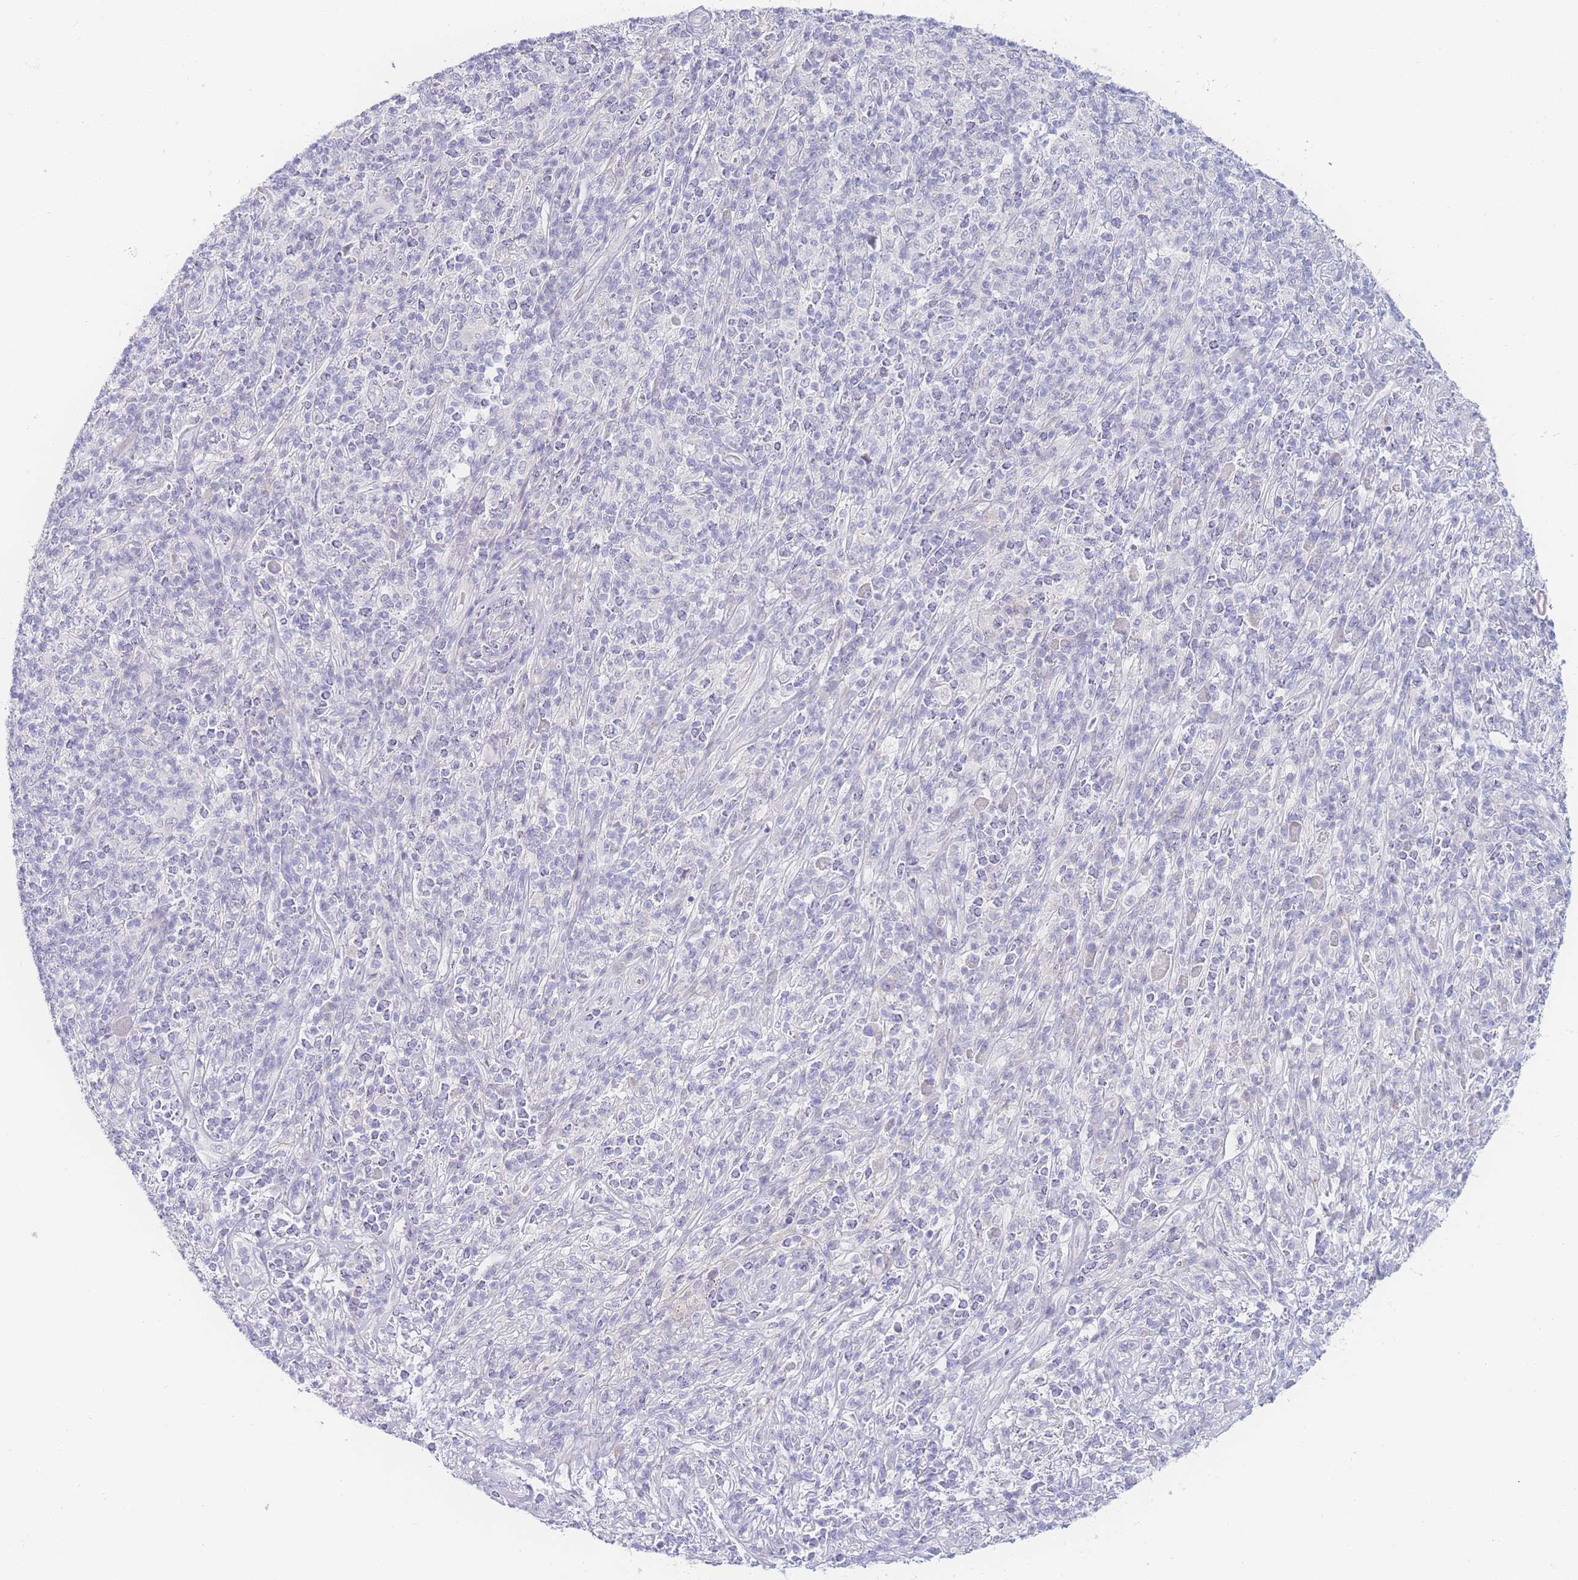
{"staining": {"intensity": "negative", "quantity": "none", "location": "none"}, "tissue": "melanoma", "cell_type": "Tumor cells", "image_type": "cancer", "snomed": [{"axis": "morphology", "description": "Malignant melanoma, NOS"}, {"axis": "topography", "description": "Skin"}], "caption": "Tumor cells show no significant protein expression in malignant melanoma.", "gene": "PRSS22", "patient": {"sex": "male", "age": 66}}